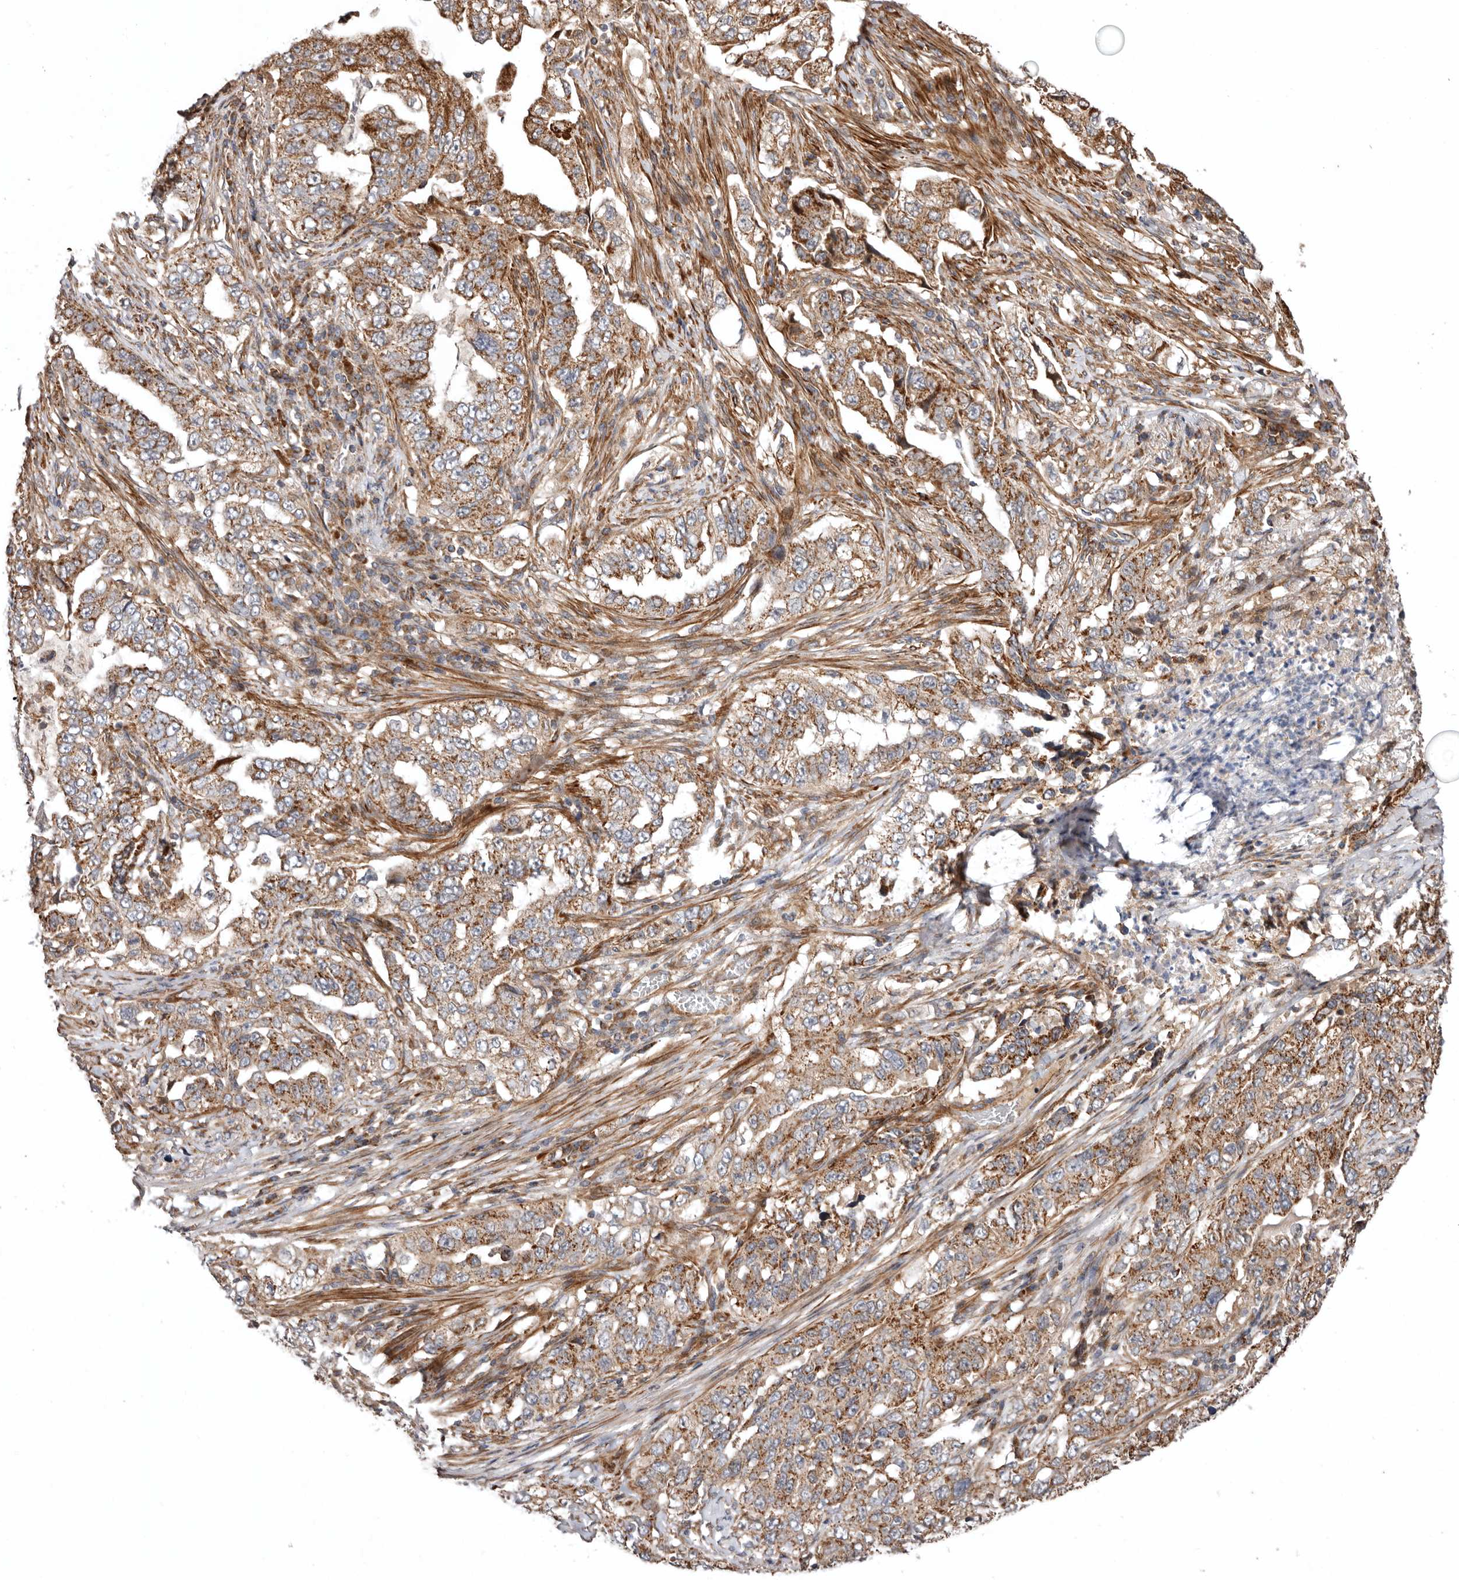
{"staining": {"intensity": "moderate", "quantity": ">75%", "location": "cytoplasmic/membranous"}, "tissue": "lung cancer", "cell_type": "Tumor cells", "image_type": "cancer", "snomed": [{"axis": "morphology", "description": "Adenocarcinoma, NOS"}, {"axis": "topography", "description": "Lung"}], "caption": "Tumor cells reveal moderate cytoplasmic/membranous positivity in approximately >75% of cells in lung cancer (adenocarcinoma).", "gene": "PROKR1", "patient": {"sex": "female", "age": 51}}